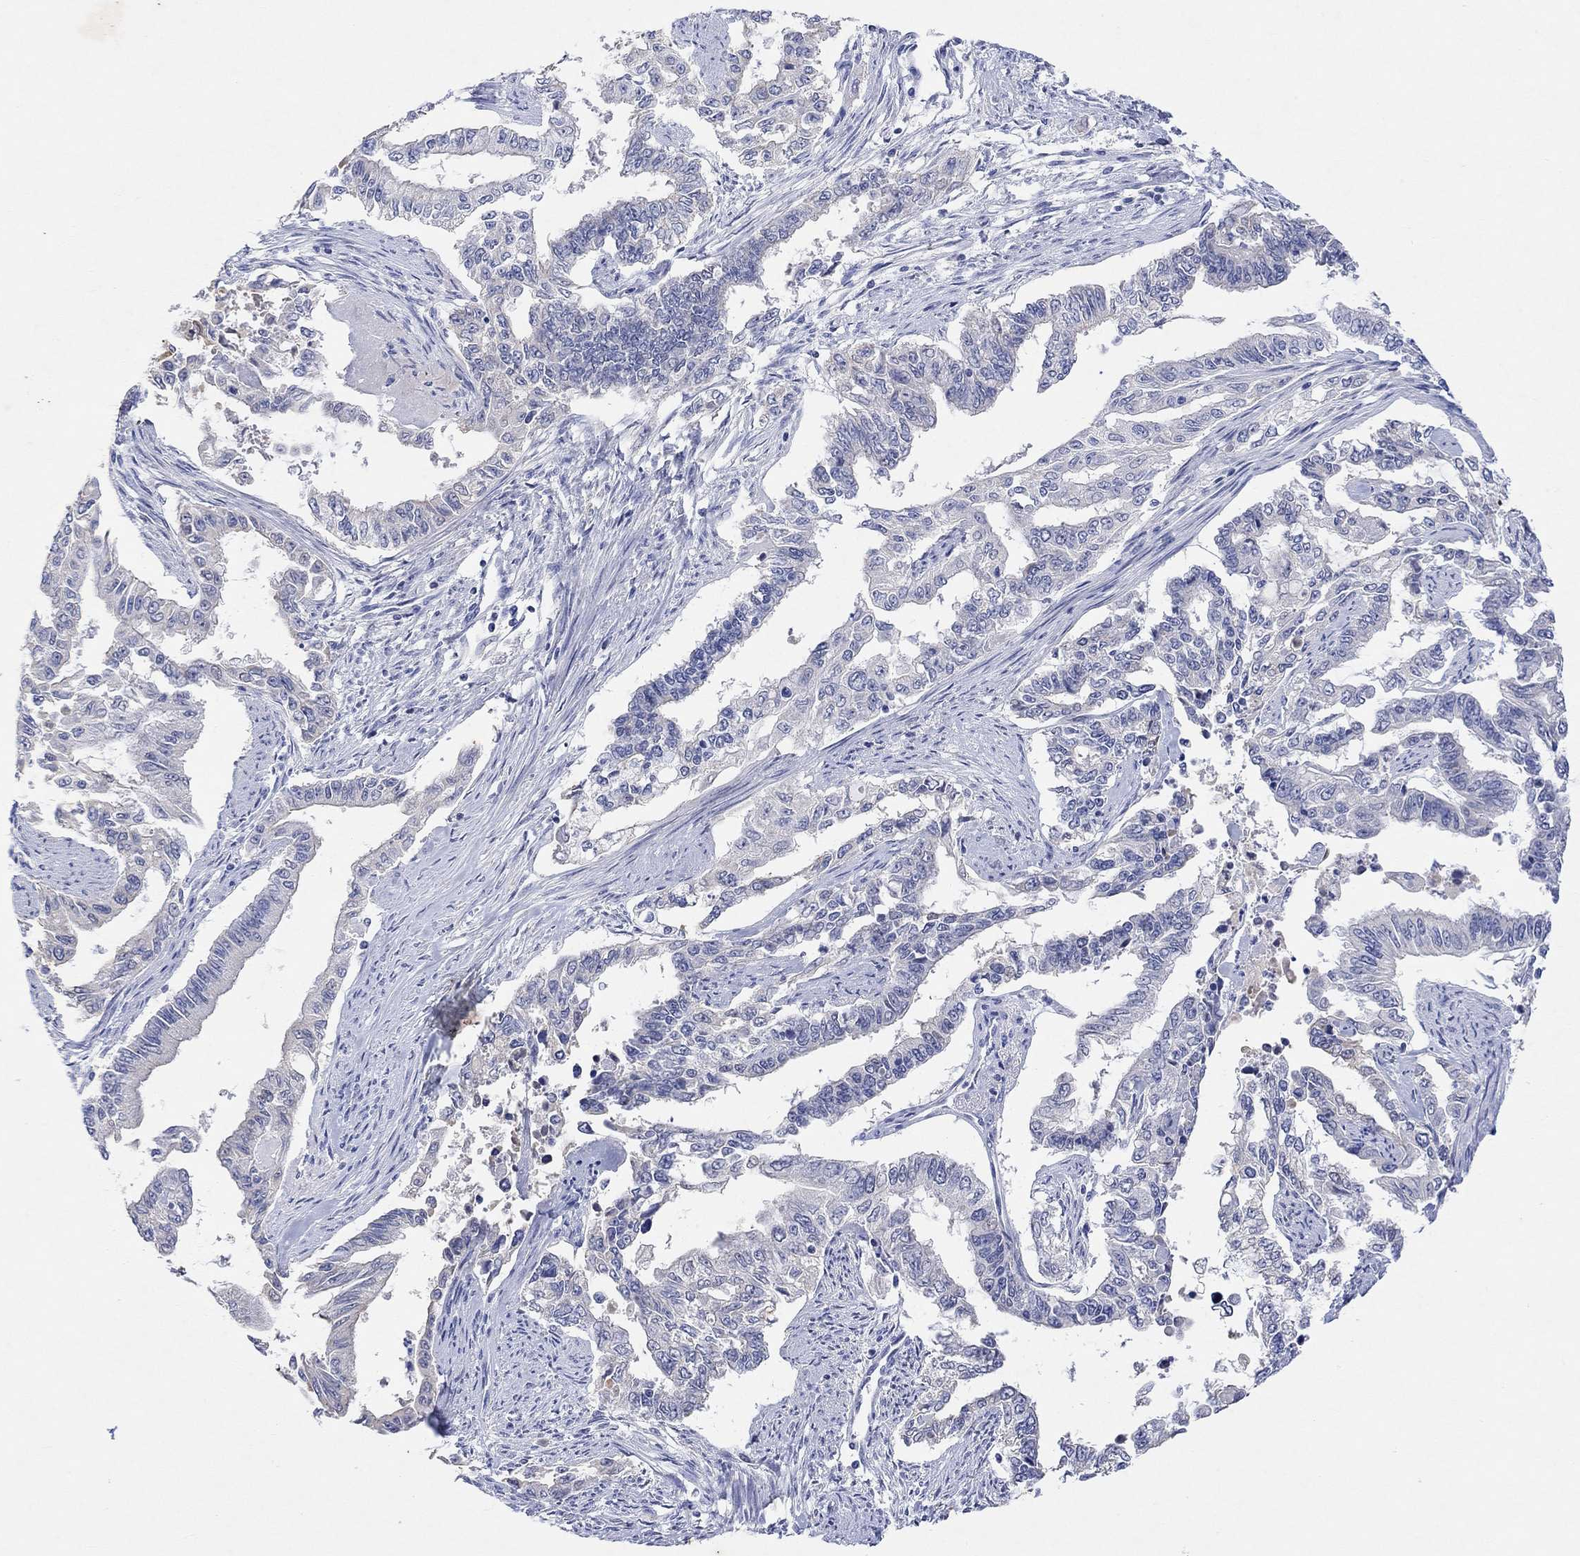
{"staining": {"intensity": "negative", "quantity": "none", "location": "none"}, "tissue": "endometrial cancer", "cell_type": "Tumor cells", "image_type": "cancer", "snomed": [{"axis": "morphology", "description": "Adenocarcinoma, NOS"}, {"axis": "topography", "description": "Uterus"}], "caption": "High power microscopy histopathology image of an immunohistochemistry image of endometrial cancer, revealing no significant staining in tumor cells.", "gene": "TYR", "patient": {"sex": "female", "age": 59}}